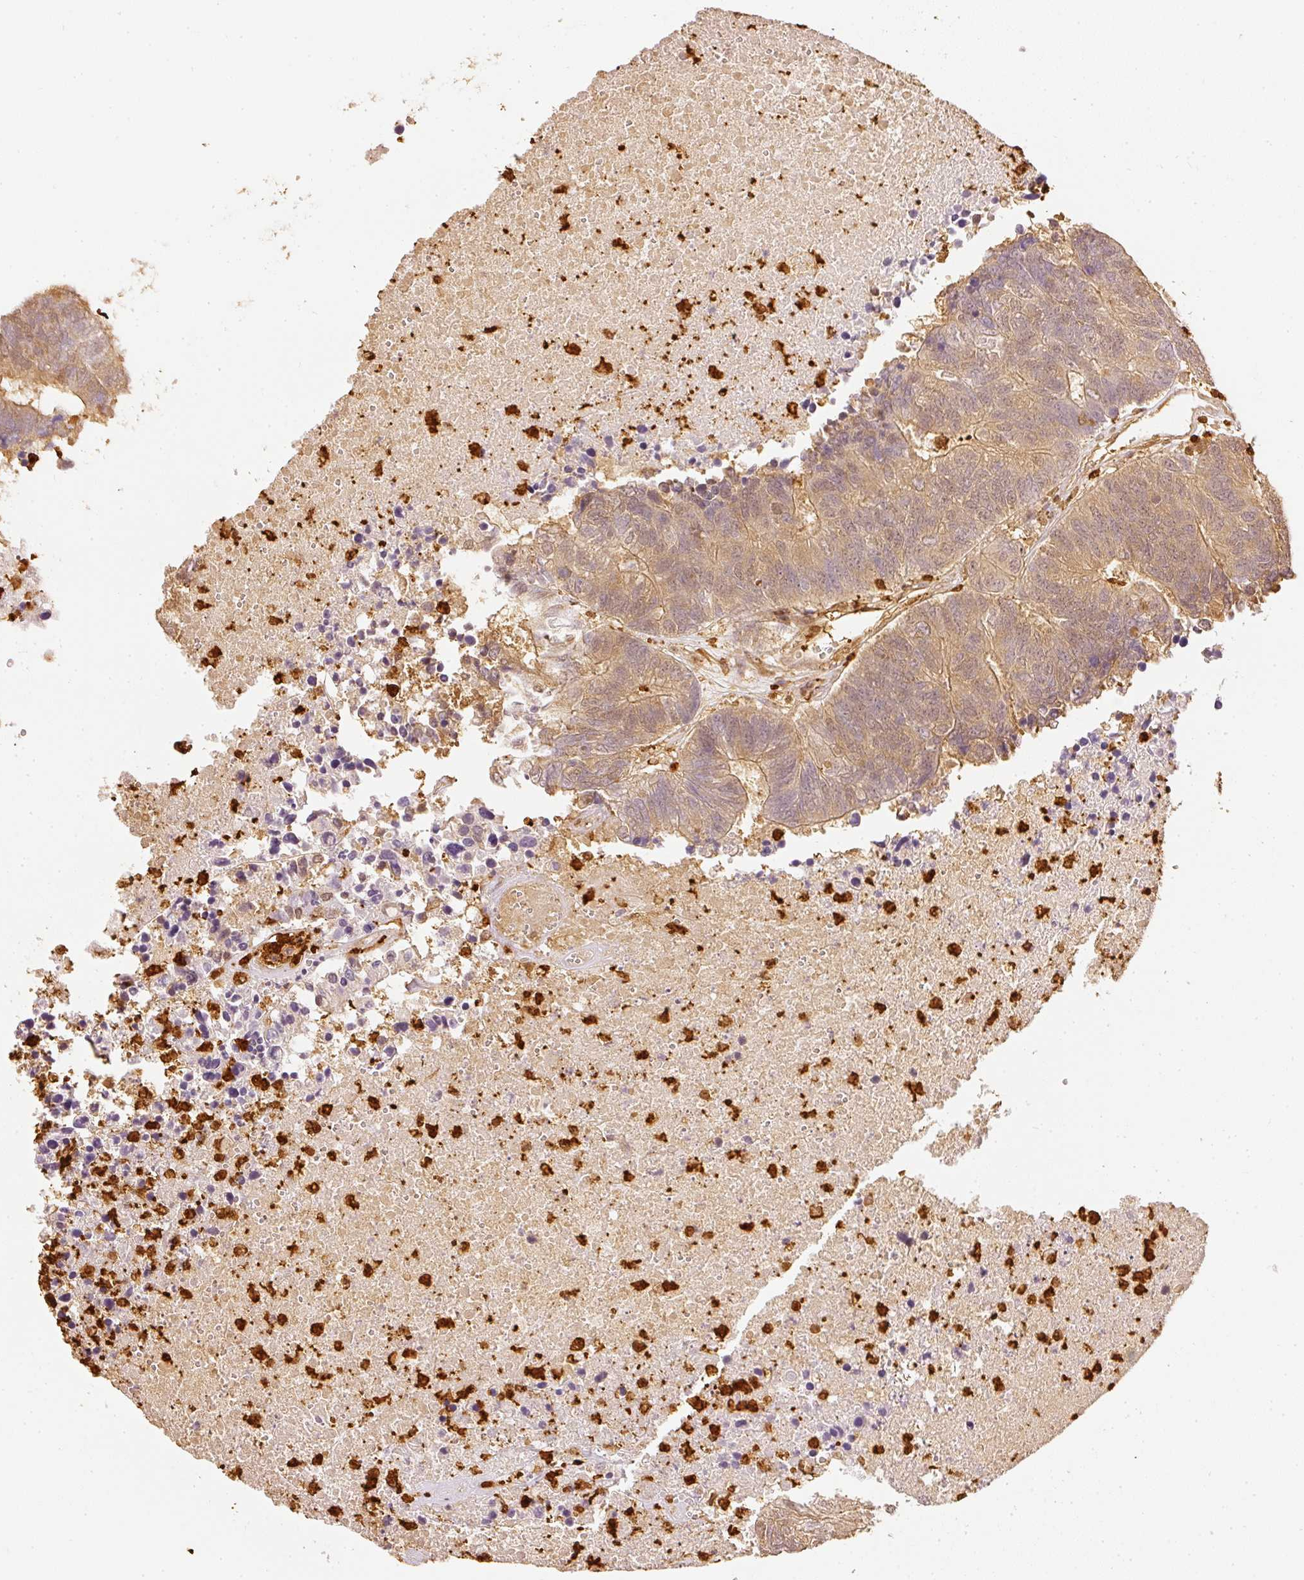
{"staining": {"intensity": "moderate", "quantity": ">75%", "location": "cytoplasmic/membranous,nuclear"}, "tissue": "colorectal cancer", "cell_type": "Tumor cells", "image_type": "cancer", "snomed": [{"axis": "morphology", "description": "Adenocarcinoma, NOS"}, {"axis": "topography", "description": "Colon"}], "caption": "Colorectal cancer (adenocarcinoma) was stained to show a protein in brown. There is medium levels of moderate cytoplasmic/membranous and nuclear expression in approximately >75% of tumor cells. The protein is shown in brown color, while the nuclei are stained blue.", "gene": "PFN1", "patient": {"sex": "female", "age": 48}}